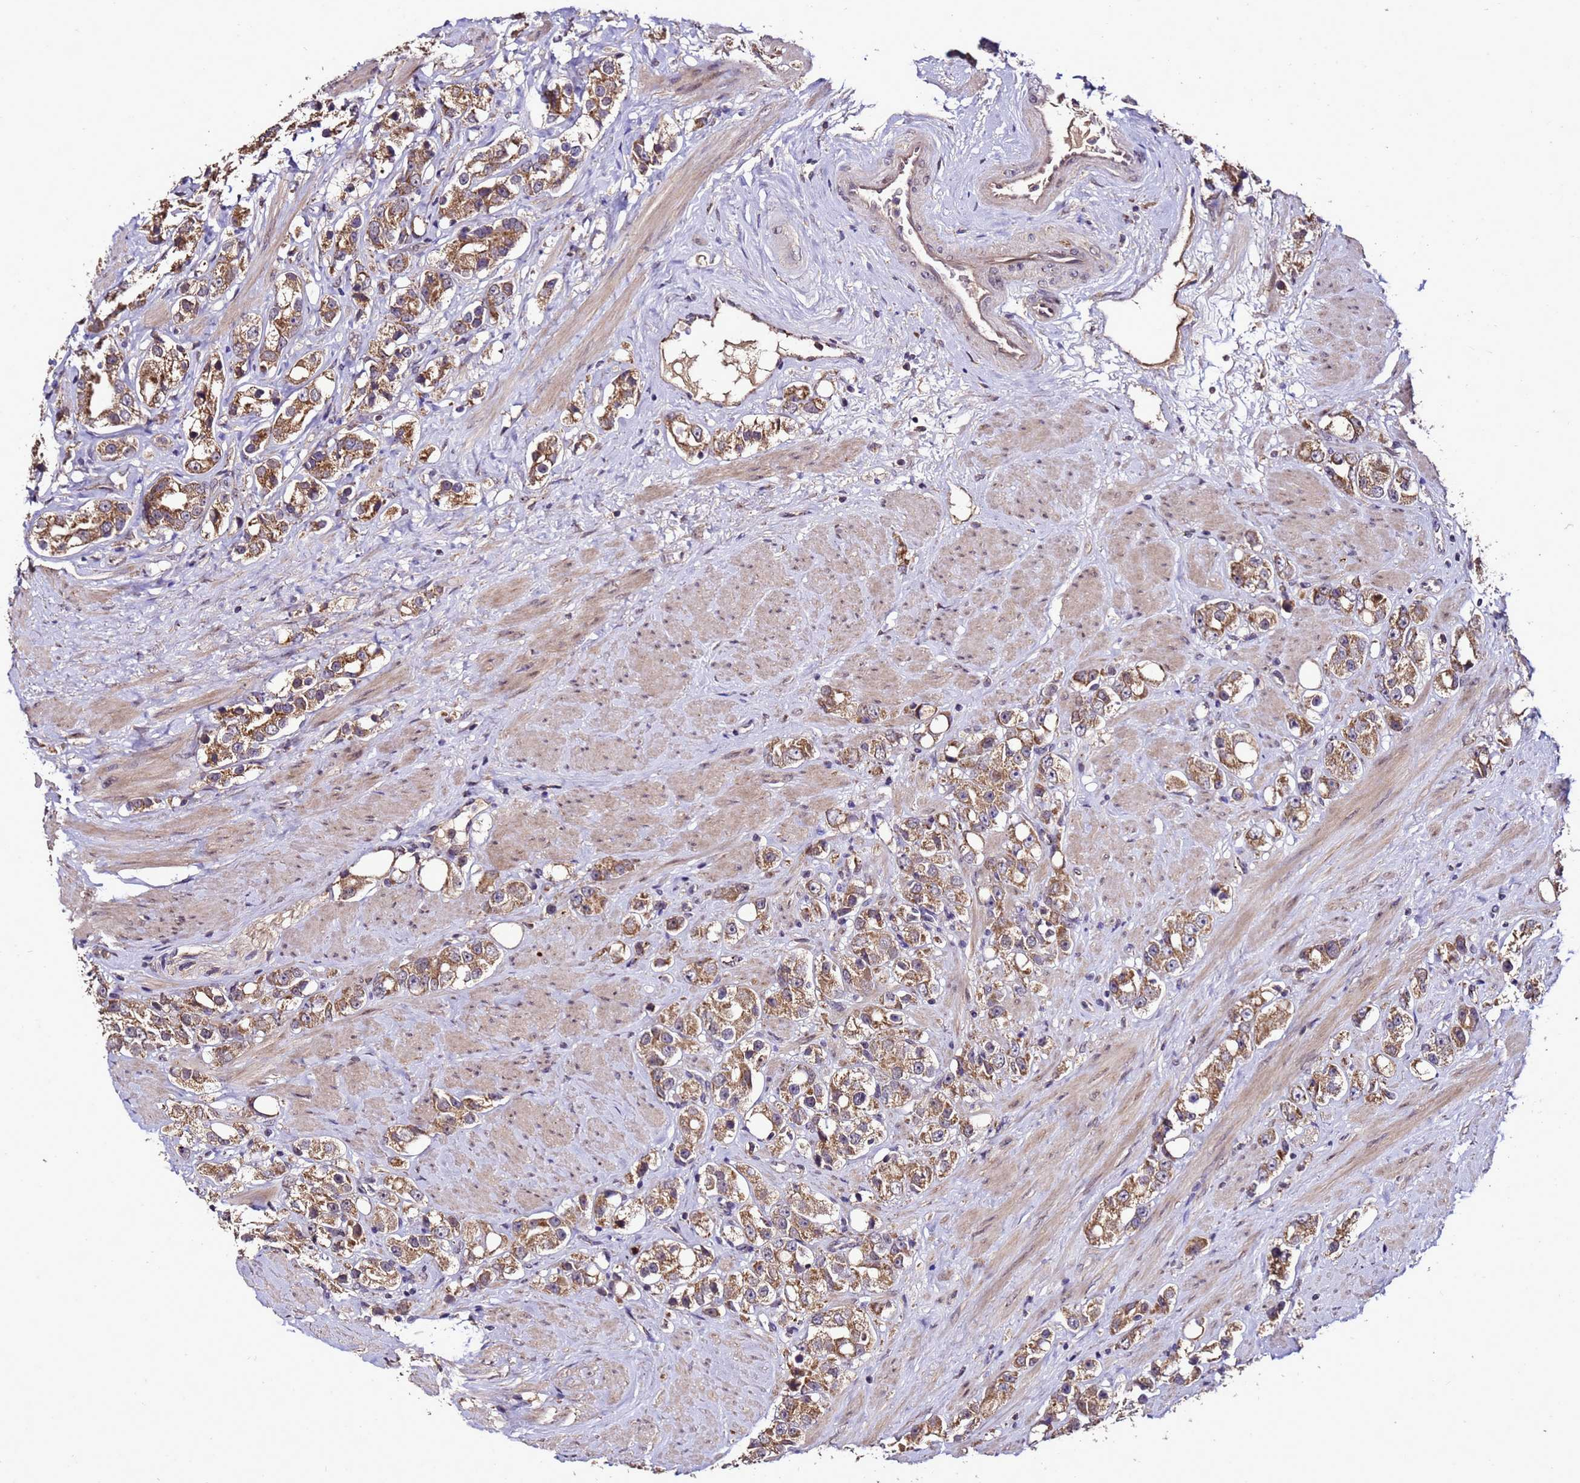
{"staining": {"intensity": "moderate", "quantity": ">75%", "location": "cytoplasmic/membranous"}, "tissue": "prostate cancer", "cell_type": "Tumor cells", "image_type": "cancer", "snomed": [{"axis": "morphology", "description": "Adenocarcinoma, NOS"}, {"axis": "topography", "description": "Prostate"}], "caption": "The immunohistochemical stain shows moderate cytoplasmic/membranous expression in tumor cells of prostate cancer tissue.", "gene": "ZNF329", "patient": {"sex": "male", "age": 79}}